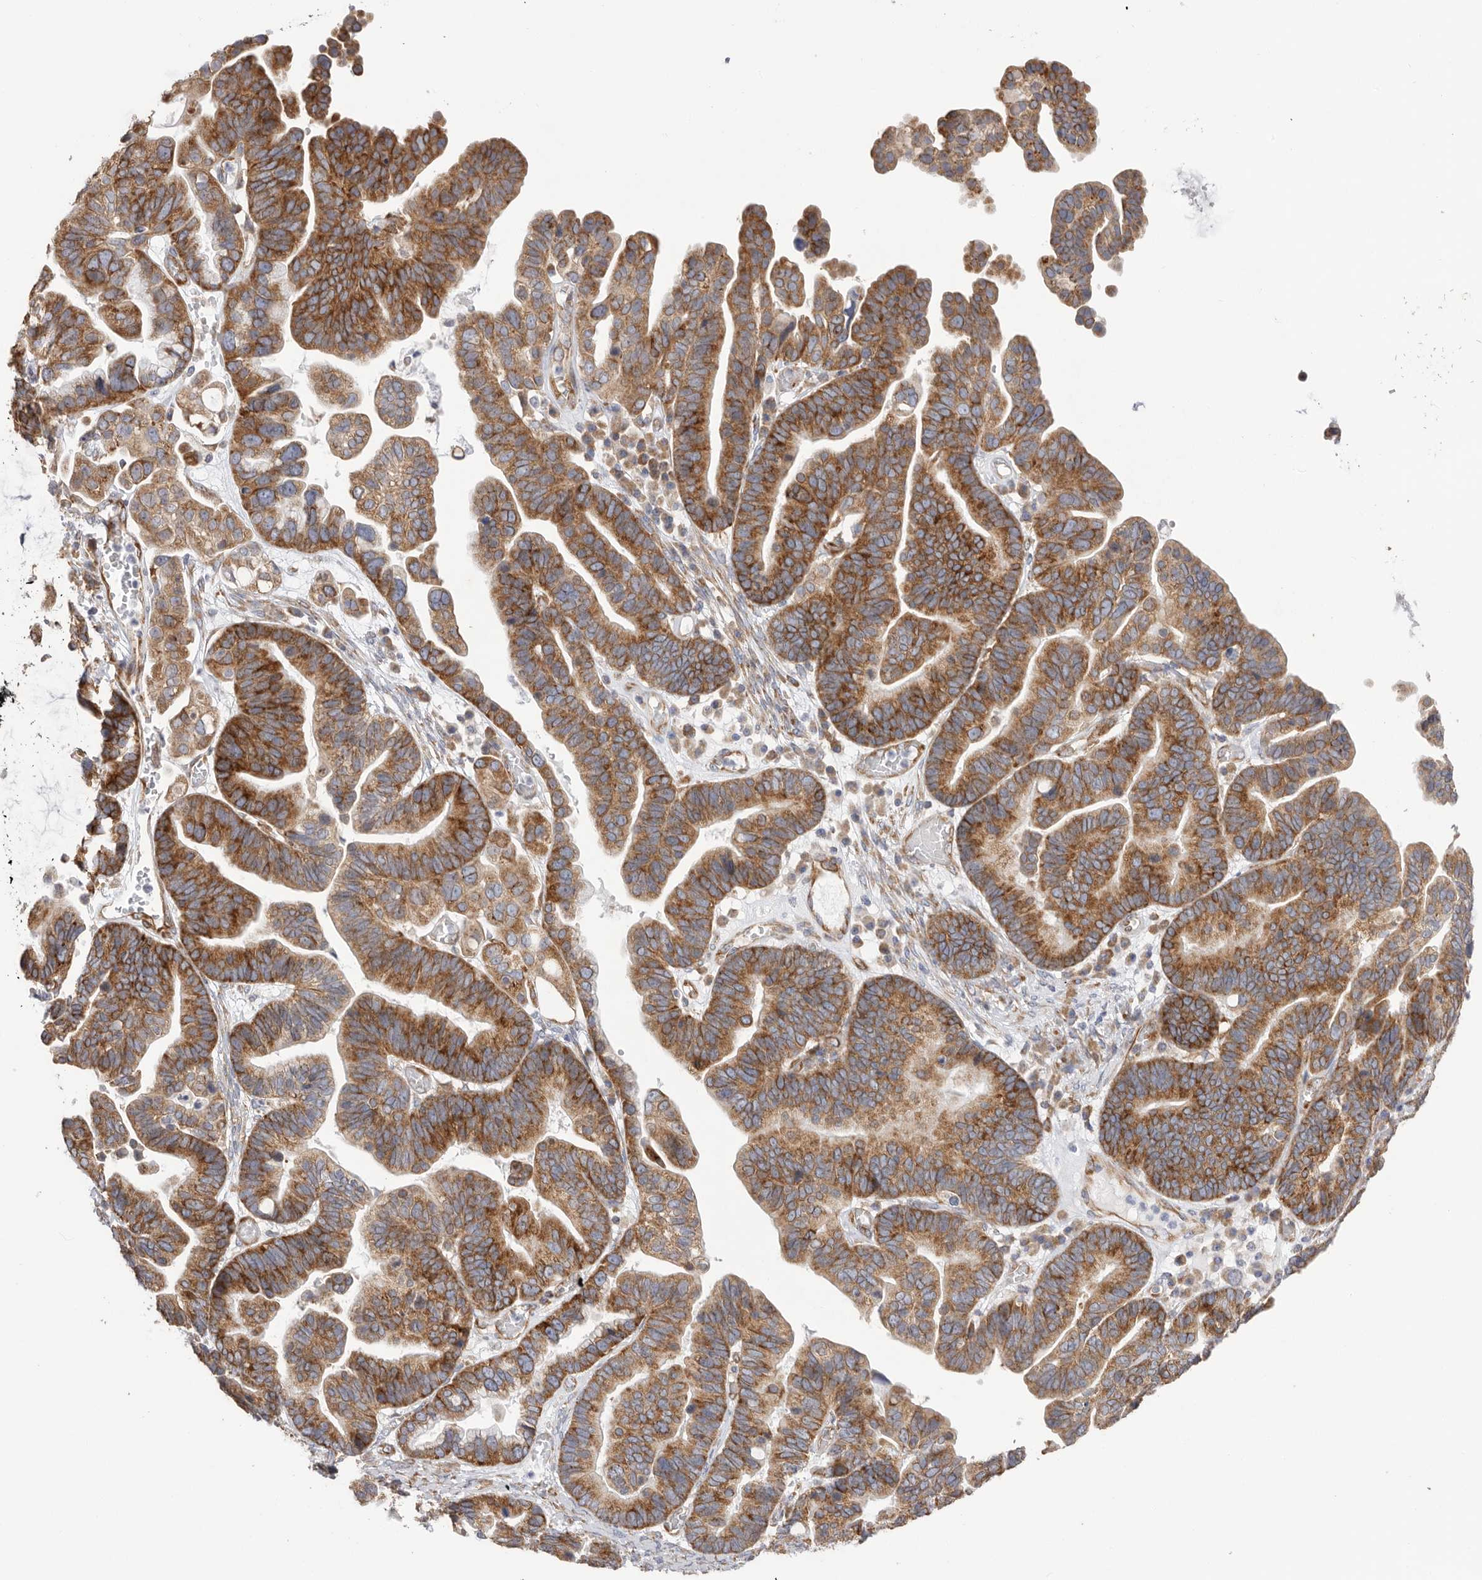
{"staining": {"intensity": "strong", "quantity": ">75%", "location": "cytoplasmic/membranous"}, "tissue": "ovarian cancer", "cell_type": "Tumor cells", "image_type": "cancer", "snomed": [{"axis": "morphology", "description": "Cystadenocarcinoma, serous, NOS"}, {"axis": "topography", "description": "Ovary"}], "caption": "Ovarian cancer (serous cystadenocarcinoma) was stained to show a protein in brown. There is high levels of strong cytoplasmic/membranous expression in approximately >75% of tumor cells.", "gene": "SERBP1", "patient": {"sex": "female", "age": 56}}